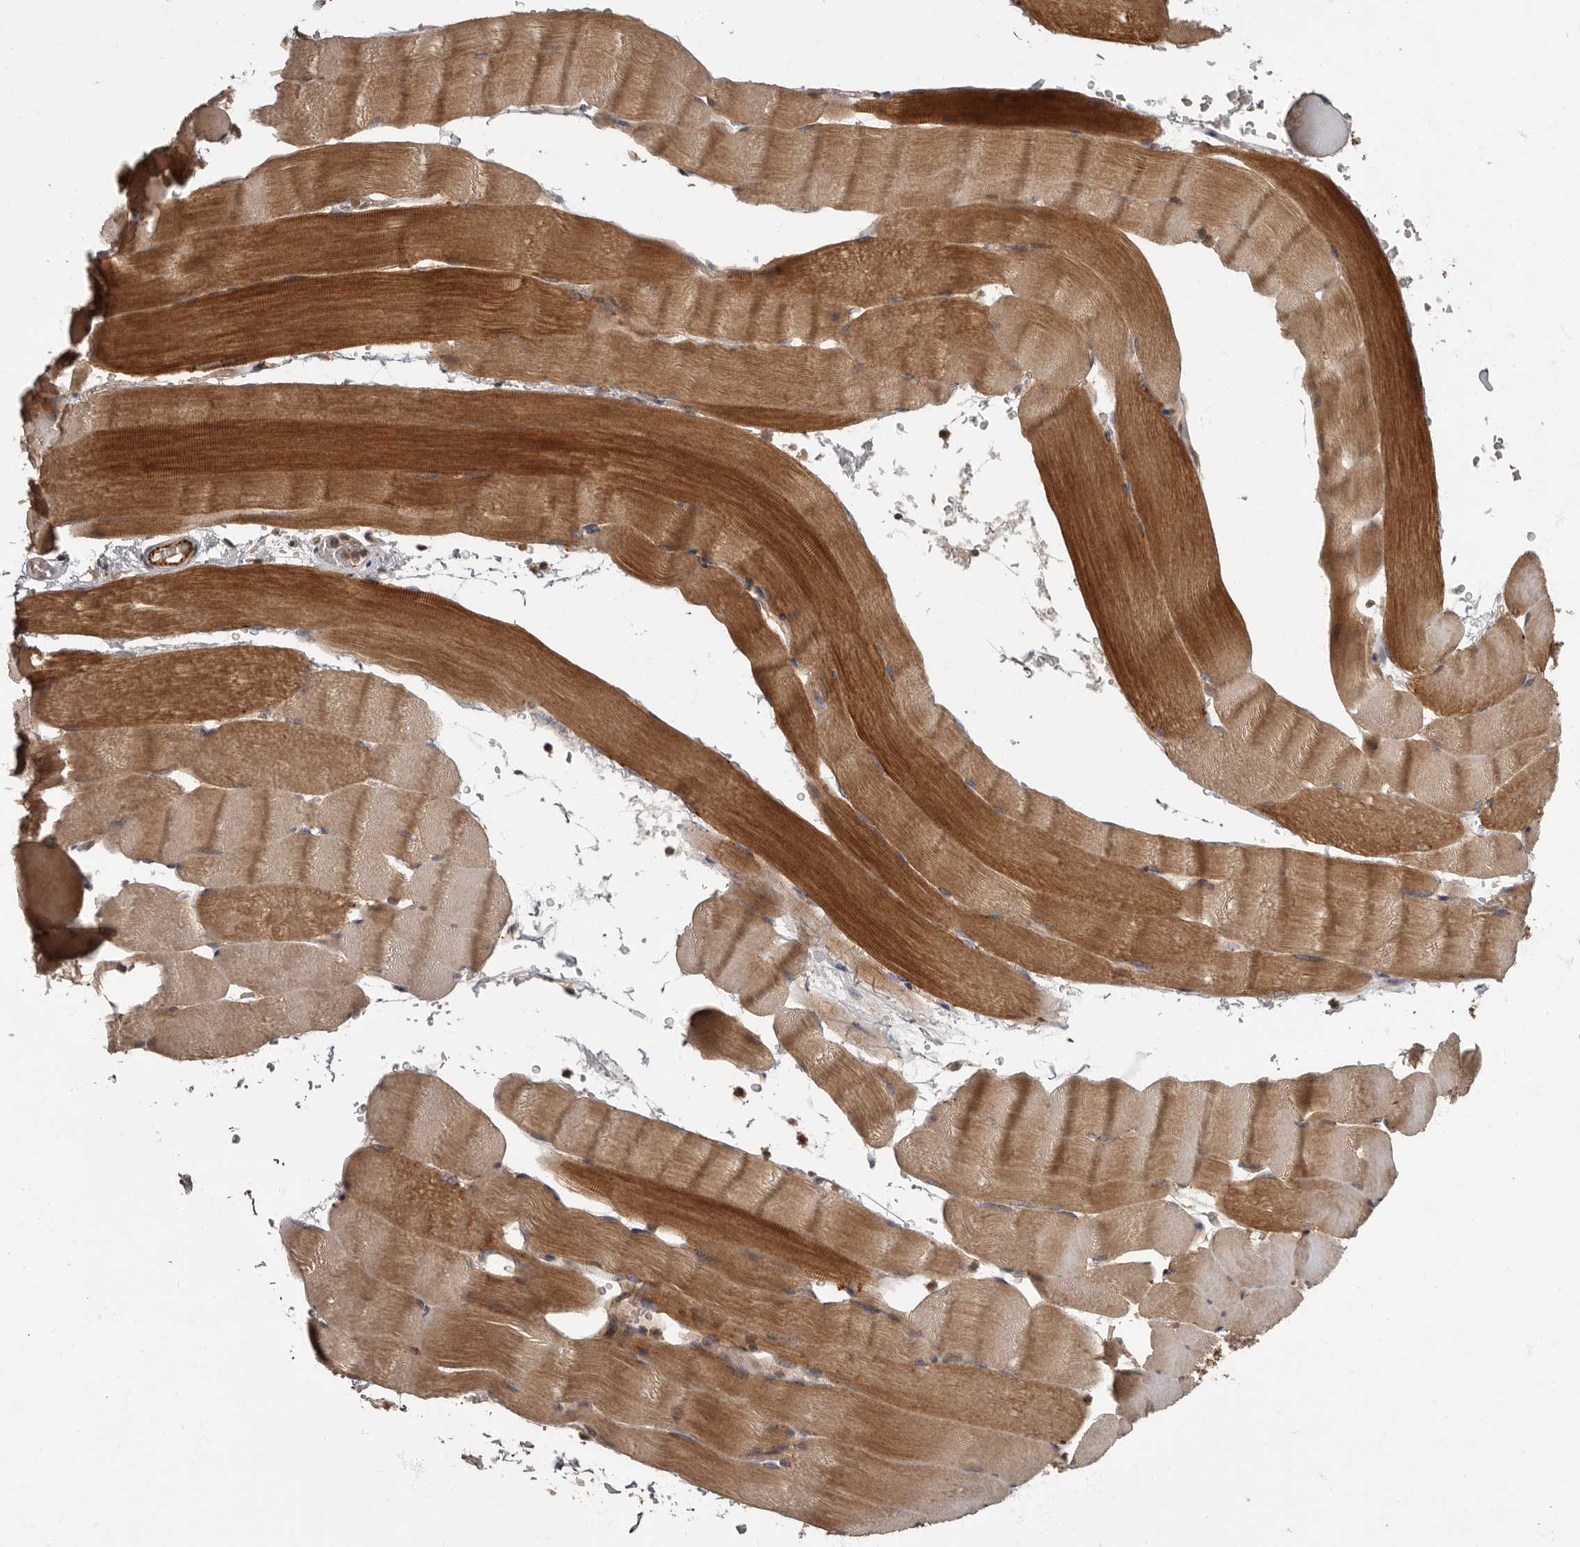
{"staining": {"intensity": "moderate", "quantity": ">75%", "location": "cytoplasmic/membranous"}, "tissue": "skeletal muscle", "cell_type": "Myocytes", "image_type": "normal", "snomed": [{"axis": "morphology", "description": "Normal tissue, NOS"}, {"axis": "topography", "description": "Skeletal muscle"}], "caption": "An image showing moderate cytoplasmic/membranous staining in about >75% of myocytes in normal skeletal muscle, as visualized by brown immunohistochemical staining.", "gene": "ADCY2", "patient": {"sex": "male", "age": 62}}